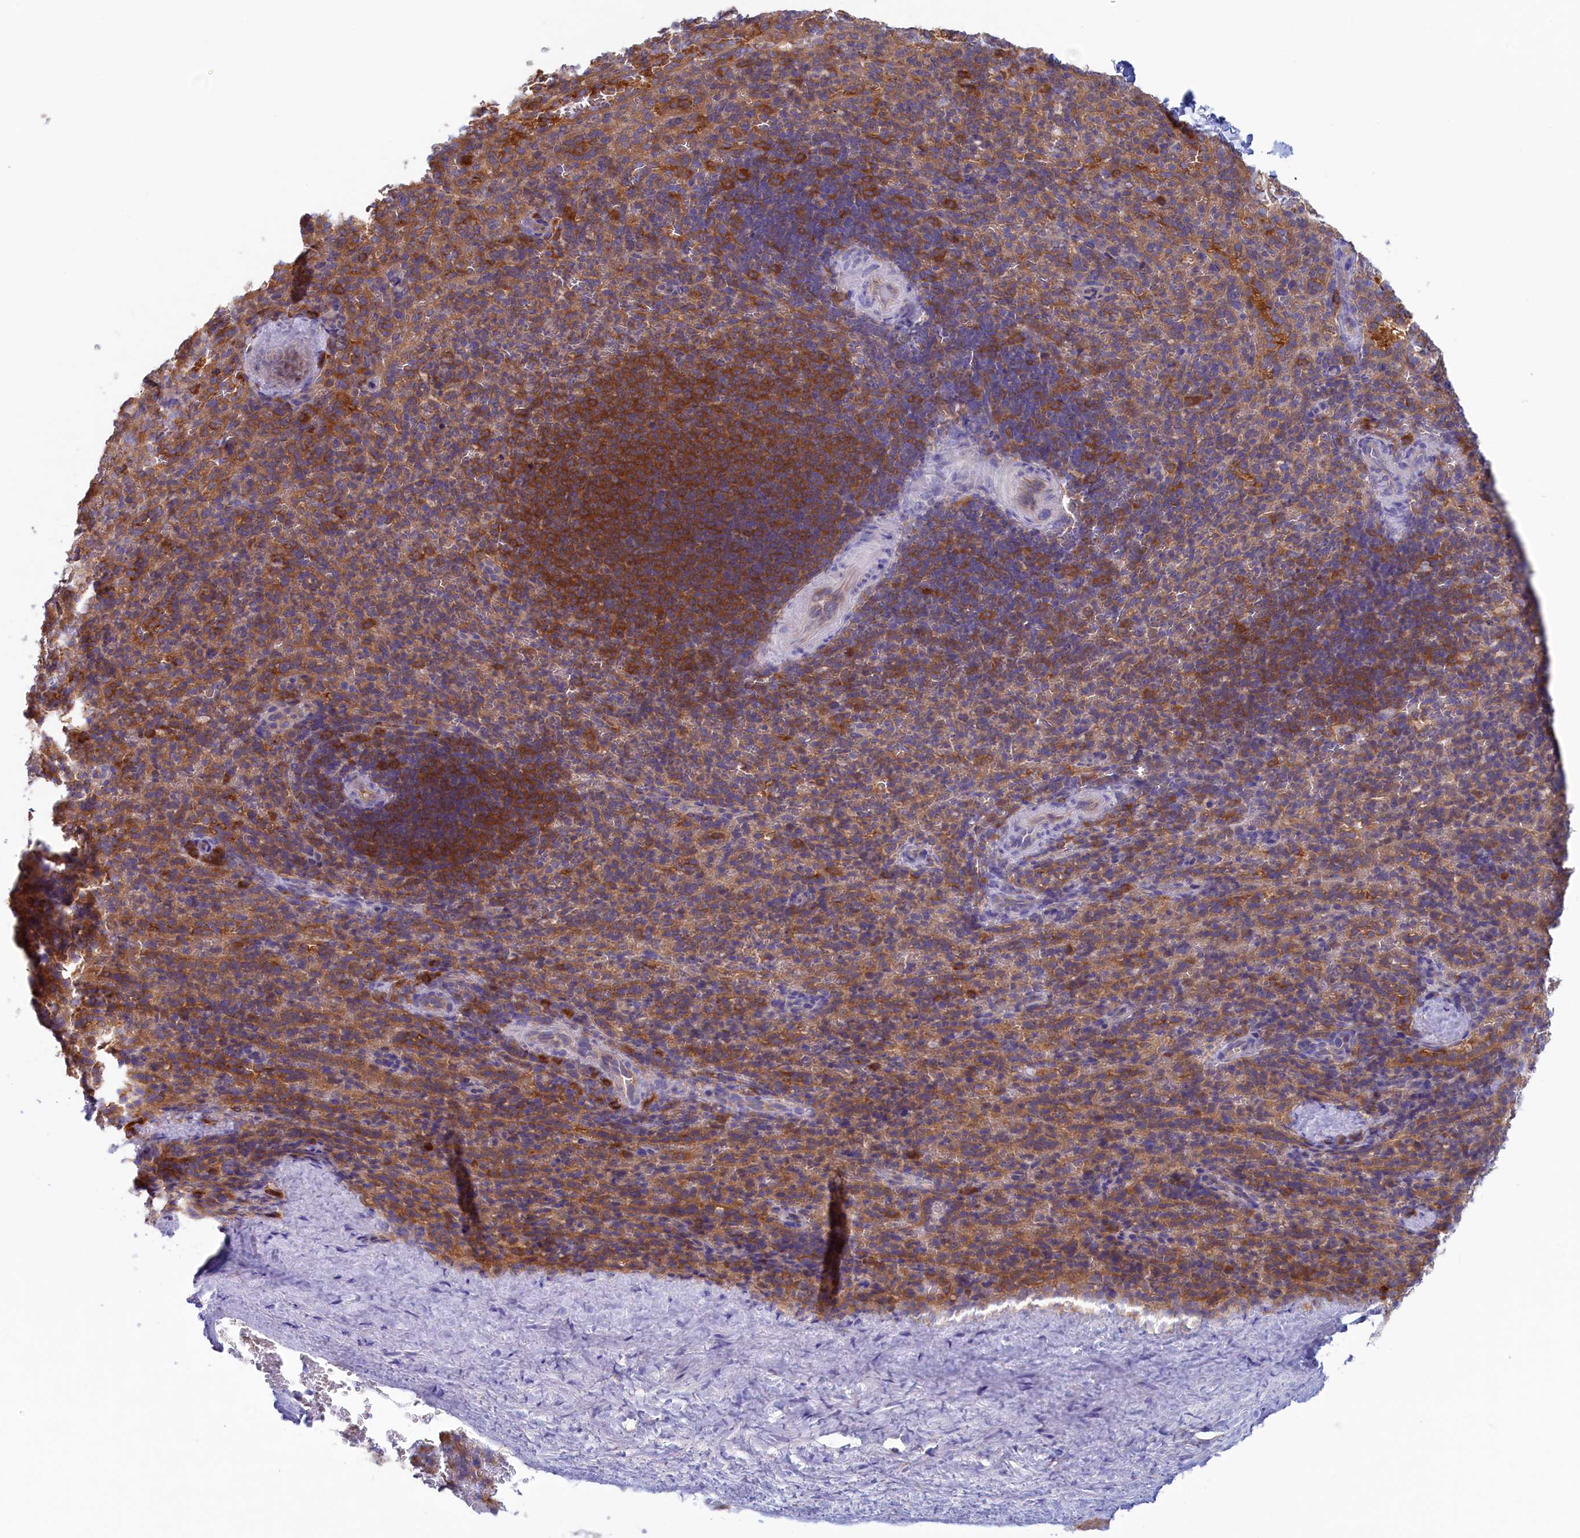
{"staining": {"intensity": "moderate", "quantity": "<25%", "location": "cytoplasmic/membranous"}, "tissue": "spleen", "cell_type": "Cells in red pulp", "image_type": "normal", "snomed": [{"axis": "morphology", "description": "Normal tissue, NOS"}, {"axis": "topography", "description": "Spleen"}], "caption": "Immunohistochemistry image of benign spleen: human spleen stained using IHC demonstrates low levels of moderate protein expression localized specifically in the cytoplasmic/membranous of cells in red pulp, appearing as a cytoplasmic/membranous brown color.", "gene": "SYNDIG1L", "patient": {"sex": "female", "age": 21}}